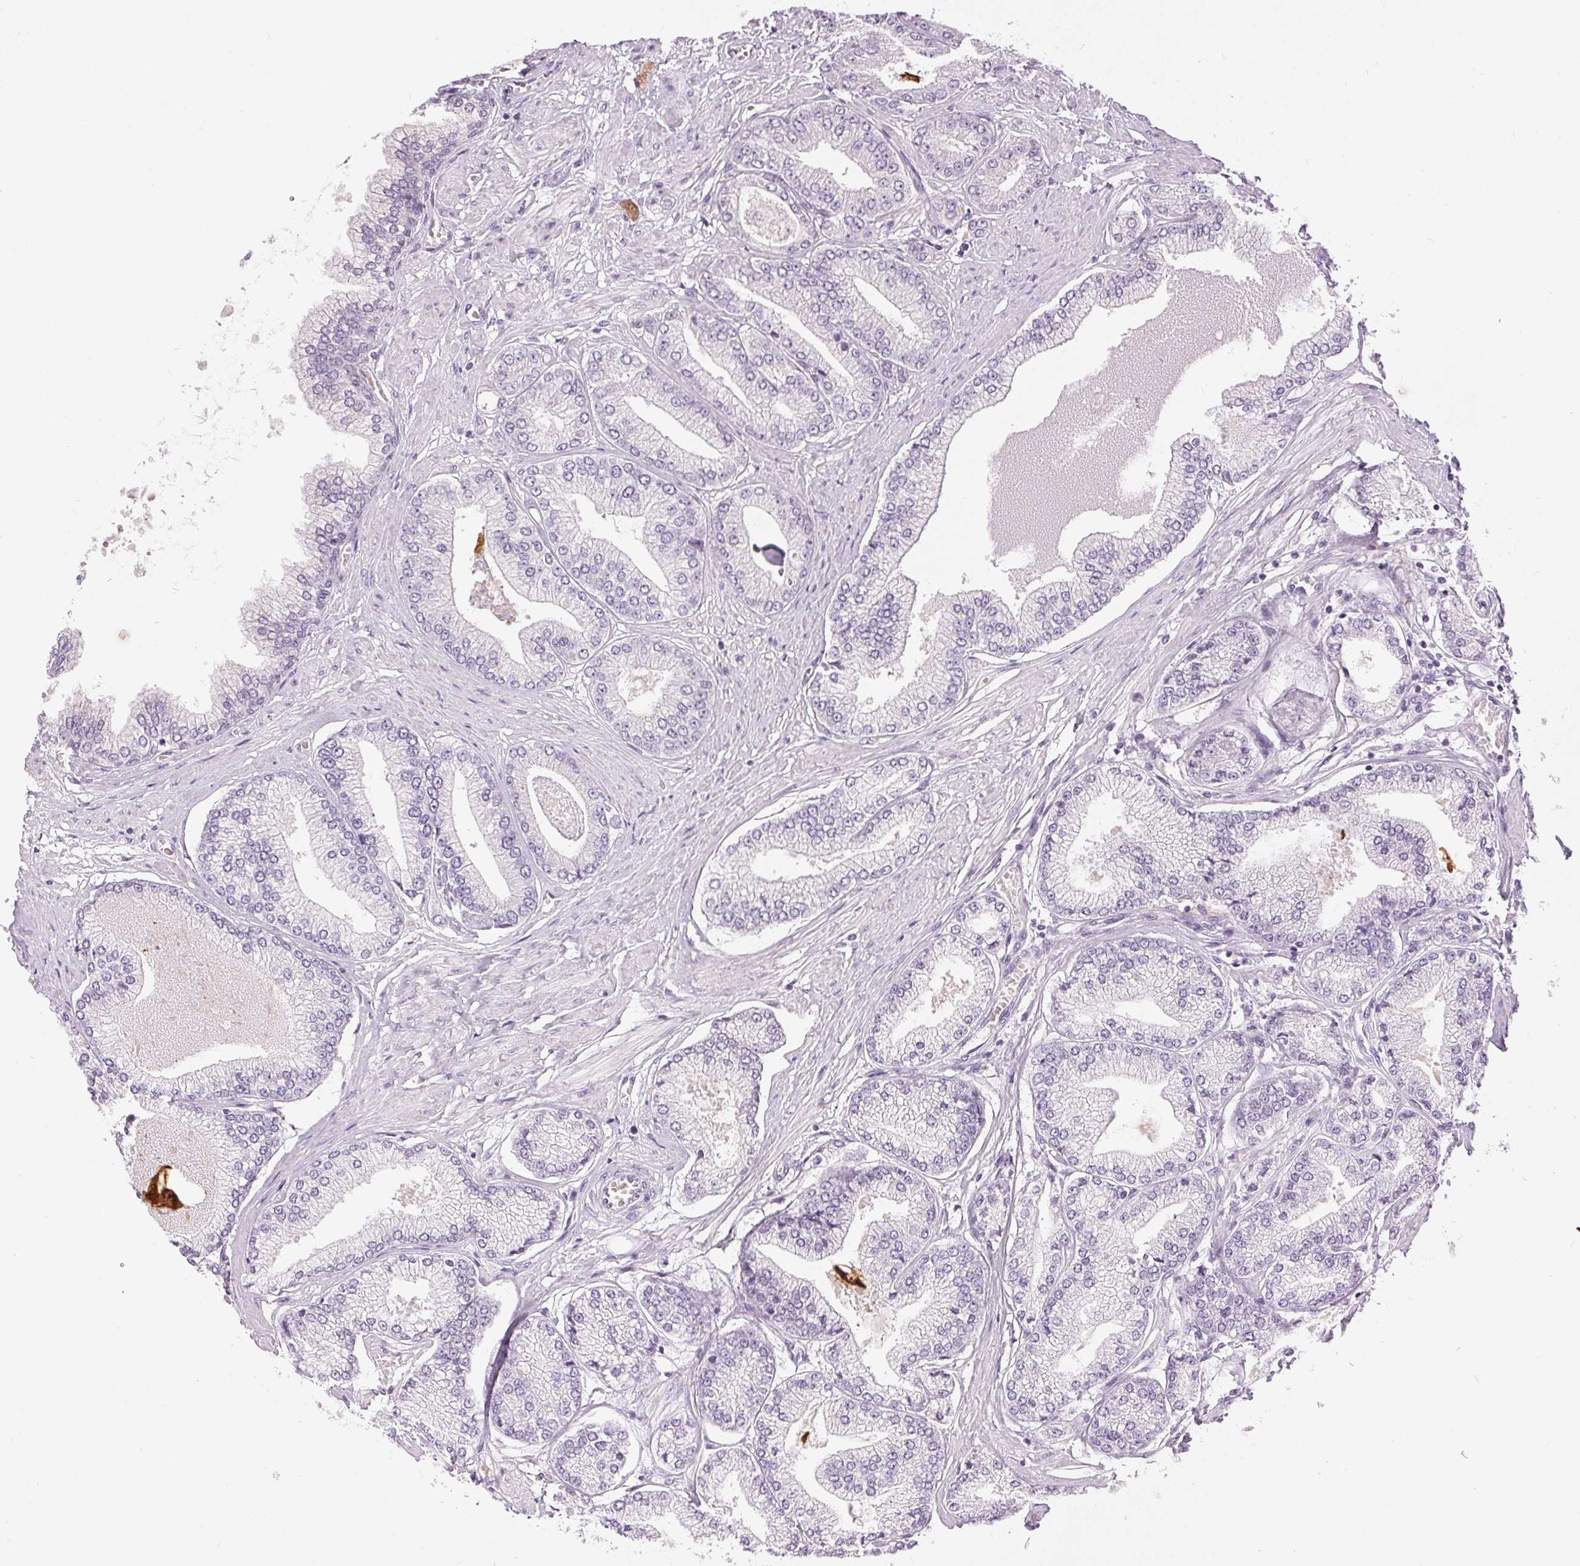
{"staining": {"intensity": "negative", "quantity": "none", "location": "none"}, "tissue": "prostate cancer", "cell_type": "Tumor cells", "image_type": "cancer", "snomed": [{"axis": "morphology", "description": "Adenocarcinoma, Low grade"}, {"axis": "topography", "description": "Prostate"}], "caption": "Image shows no protein positivity in tumor cells of low-grade adenocarcinoma (prostate) tissue. The staining was performed using DAB to visualize the protein expression in brown, while the nuclei were stained in blue with hematoxylin (Magnification: 20x).", "gene": "DSG3", "patient": {"sex": "male", "age": 55}}